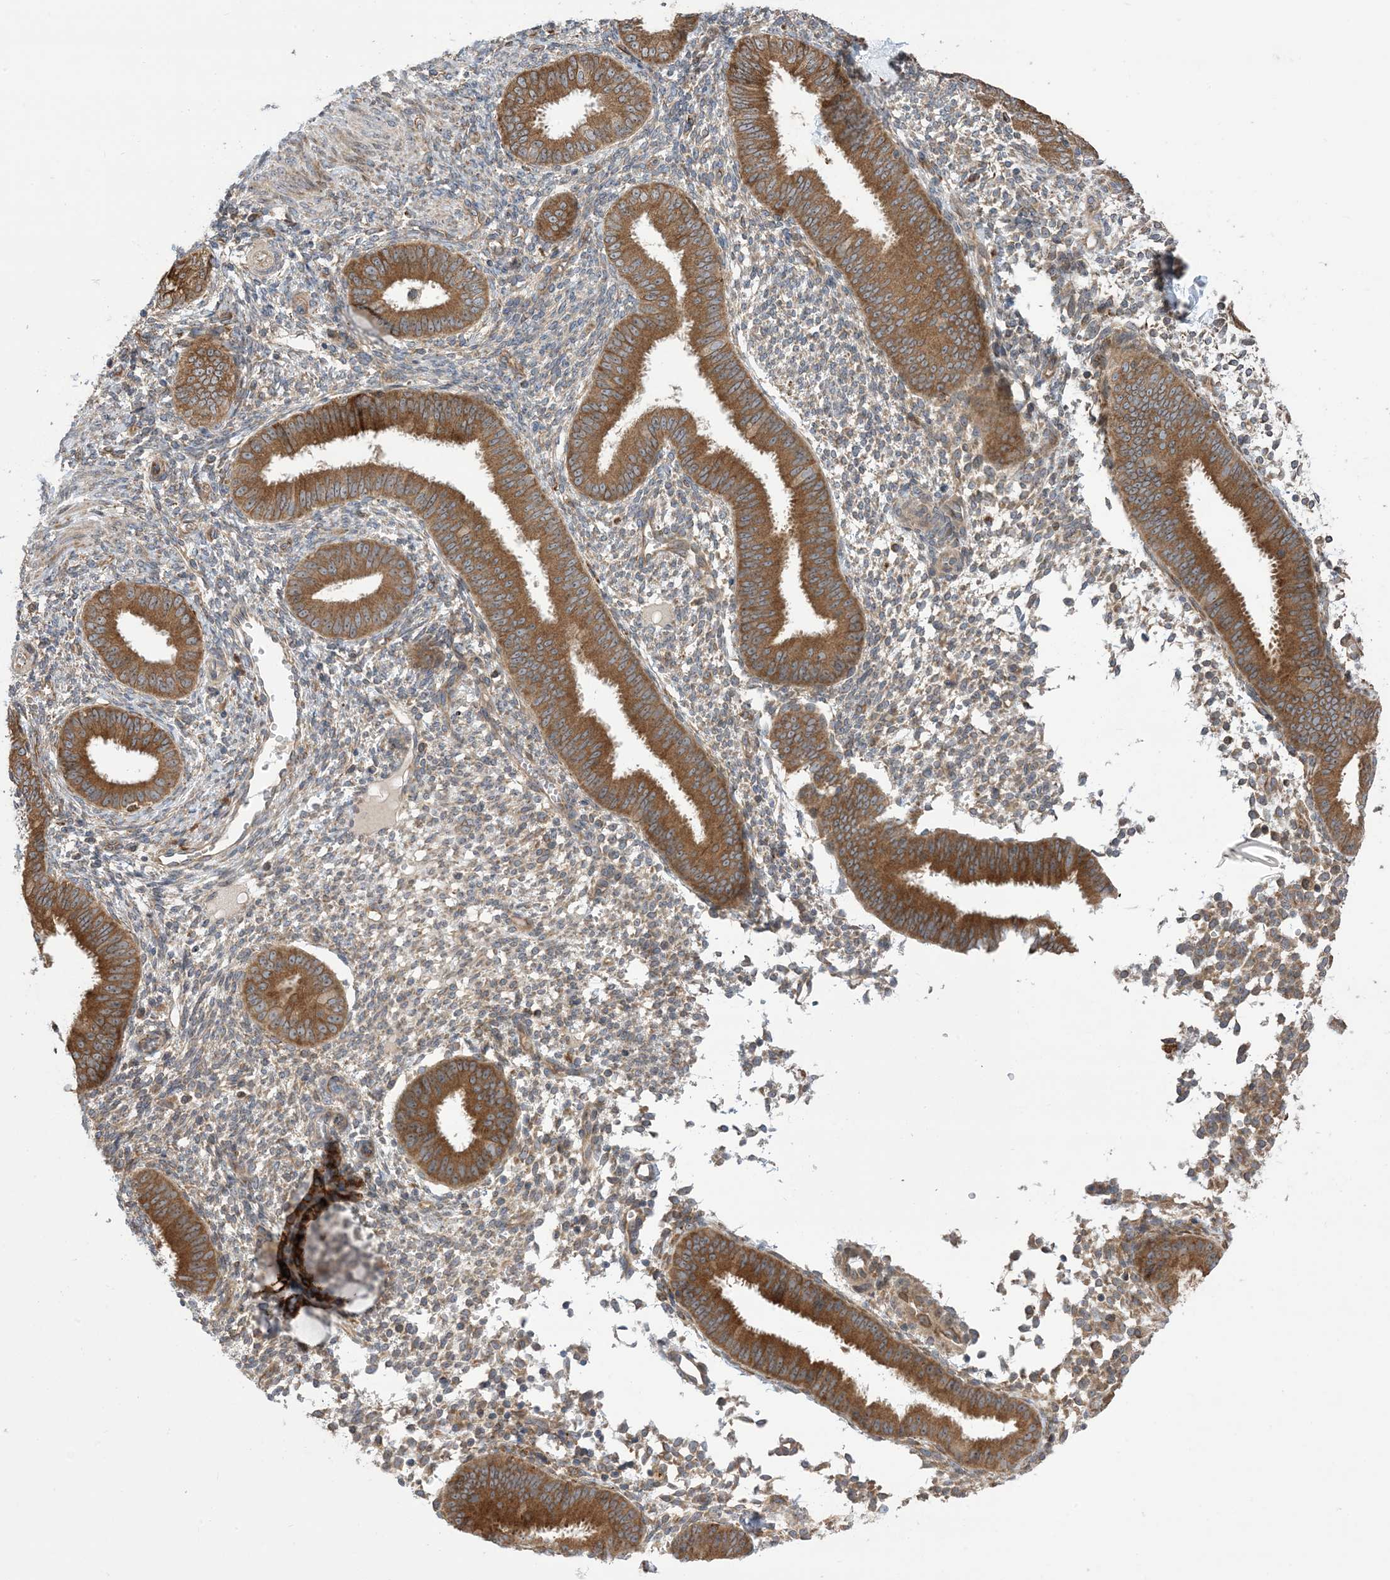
{"staining": {"intensity": "negative", "quantity": "none", "location": "none"}, "tissue": "endometrium", "cell_type": "Cells in endometrial stroma", "image_type": "normal", "snomed": [{"axis": "morphology", "description": "Normal tissue, NOS"}, {"axis": "topography", "description": "Uterus"}, {"axis": "topography", "description": "Endometrium"}], "caption": "High power microscopy histopathology image of an immunohistochemistry micrograph of unremarkable endometrium, revealing no significant staining in cells in endometrial stroma.", "gene": "CLEC16A", "patient": {"sex": "female", "age": 48}}